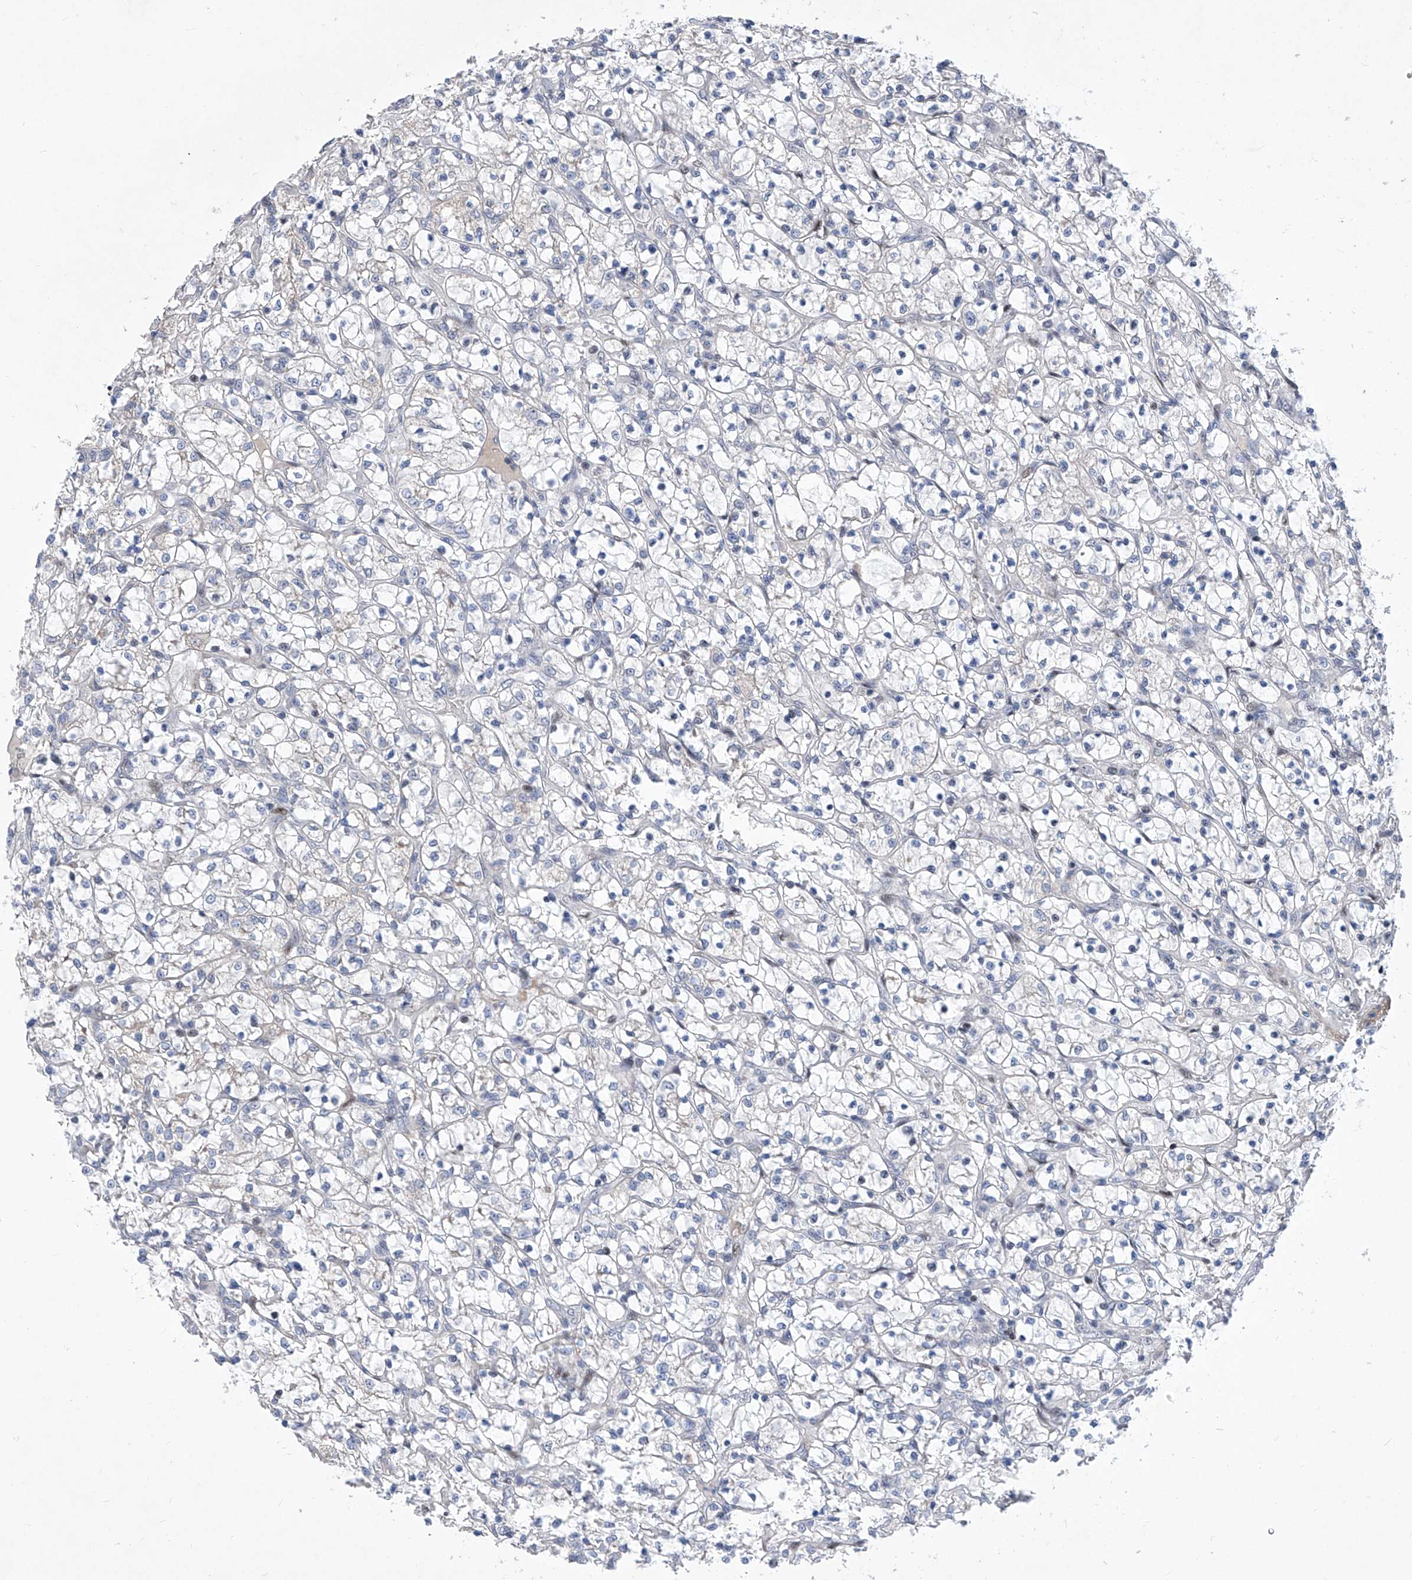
{"staining": {"intensity": "negative", "quantity": "none", "location": "none"}, "tissue": "renal cancer", "cell_type": "Tumor cells", "image_type": "cancer", "snomed": [{"axis": "morphology", "description": "Adenocarcinoma, NOS"}, {"axis": "topography", "description": "Kidney"}], "caption": "IHC micrograph of neoplastic tissue: human renal adenocarcinoma stained with DAB (3,3'-diaminobenzidine) displays no significant protein staining in tumor cells.", "gene": "NUFIP1", "patient": {"sex": "female", "age": 69}}